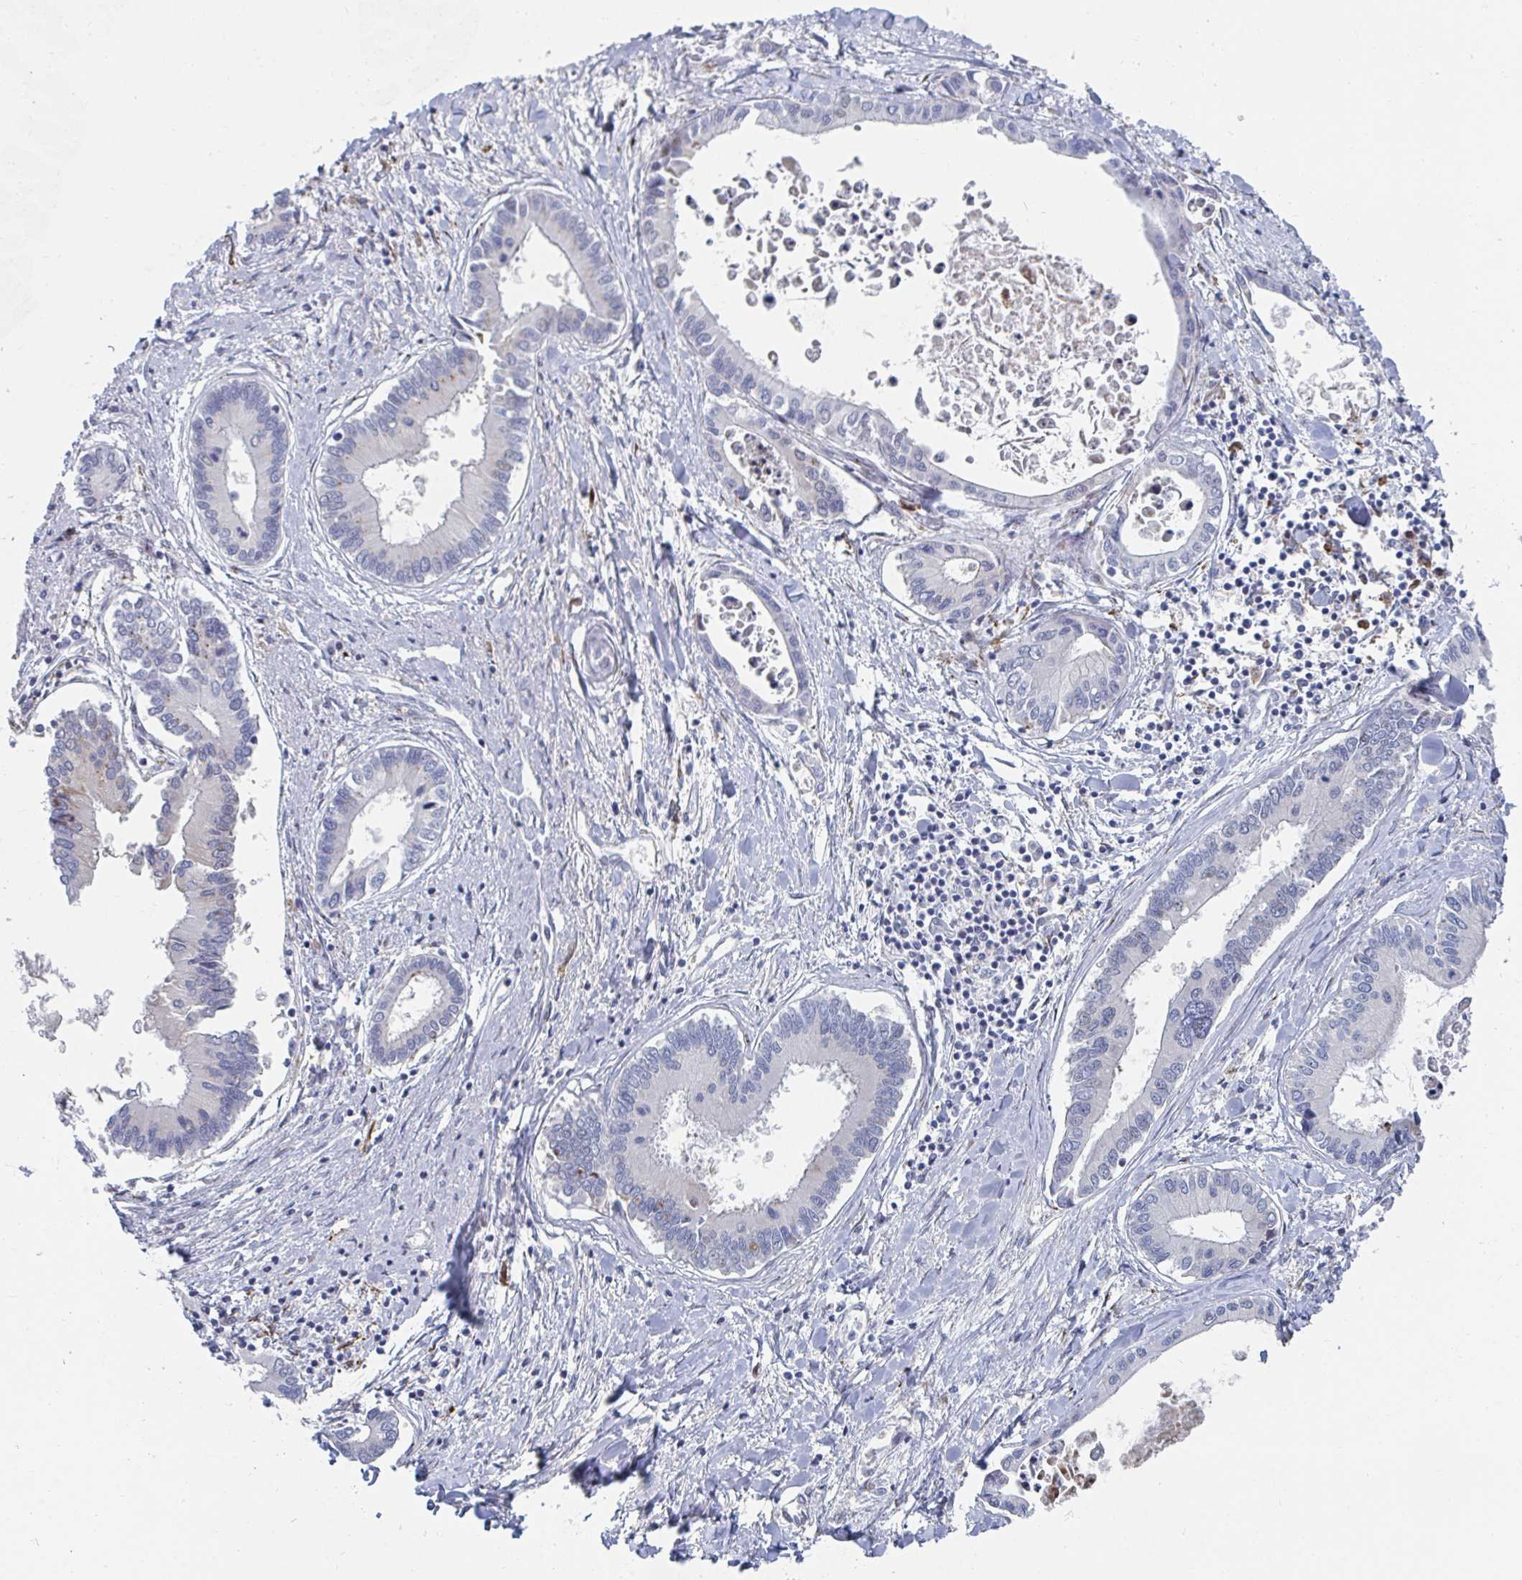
{"staining": {"intensity": "negative", "quantity": "none", "location": "none"}, "tissue": "liver cancer", "cell_type": "Tumor cells", "image_type": "cancer", "snomed": [{"axis": "morphology", "description": "Cholangiocarcinoma"}, {"axis": "topography", "description": "Liver"}], "caption": "An image of cholangiocarcinoma (liver) stained for a protein displays no brown staining in tumor cells.", "gene": "PSMG1", "patient": {"sex": "male", "age": 66}}